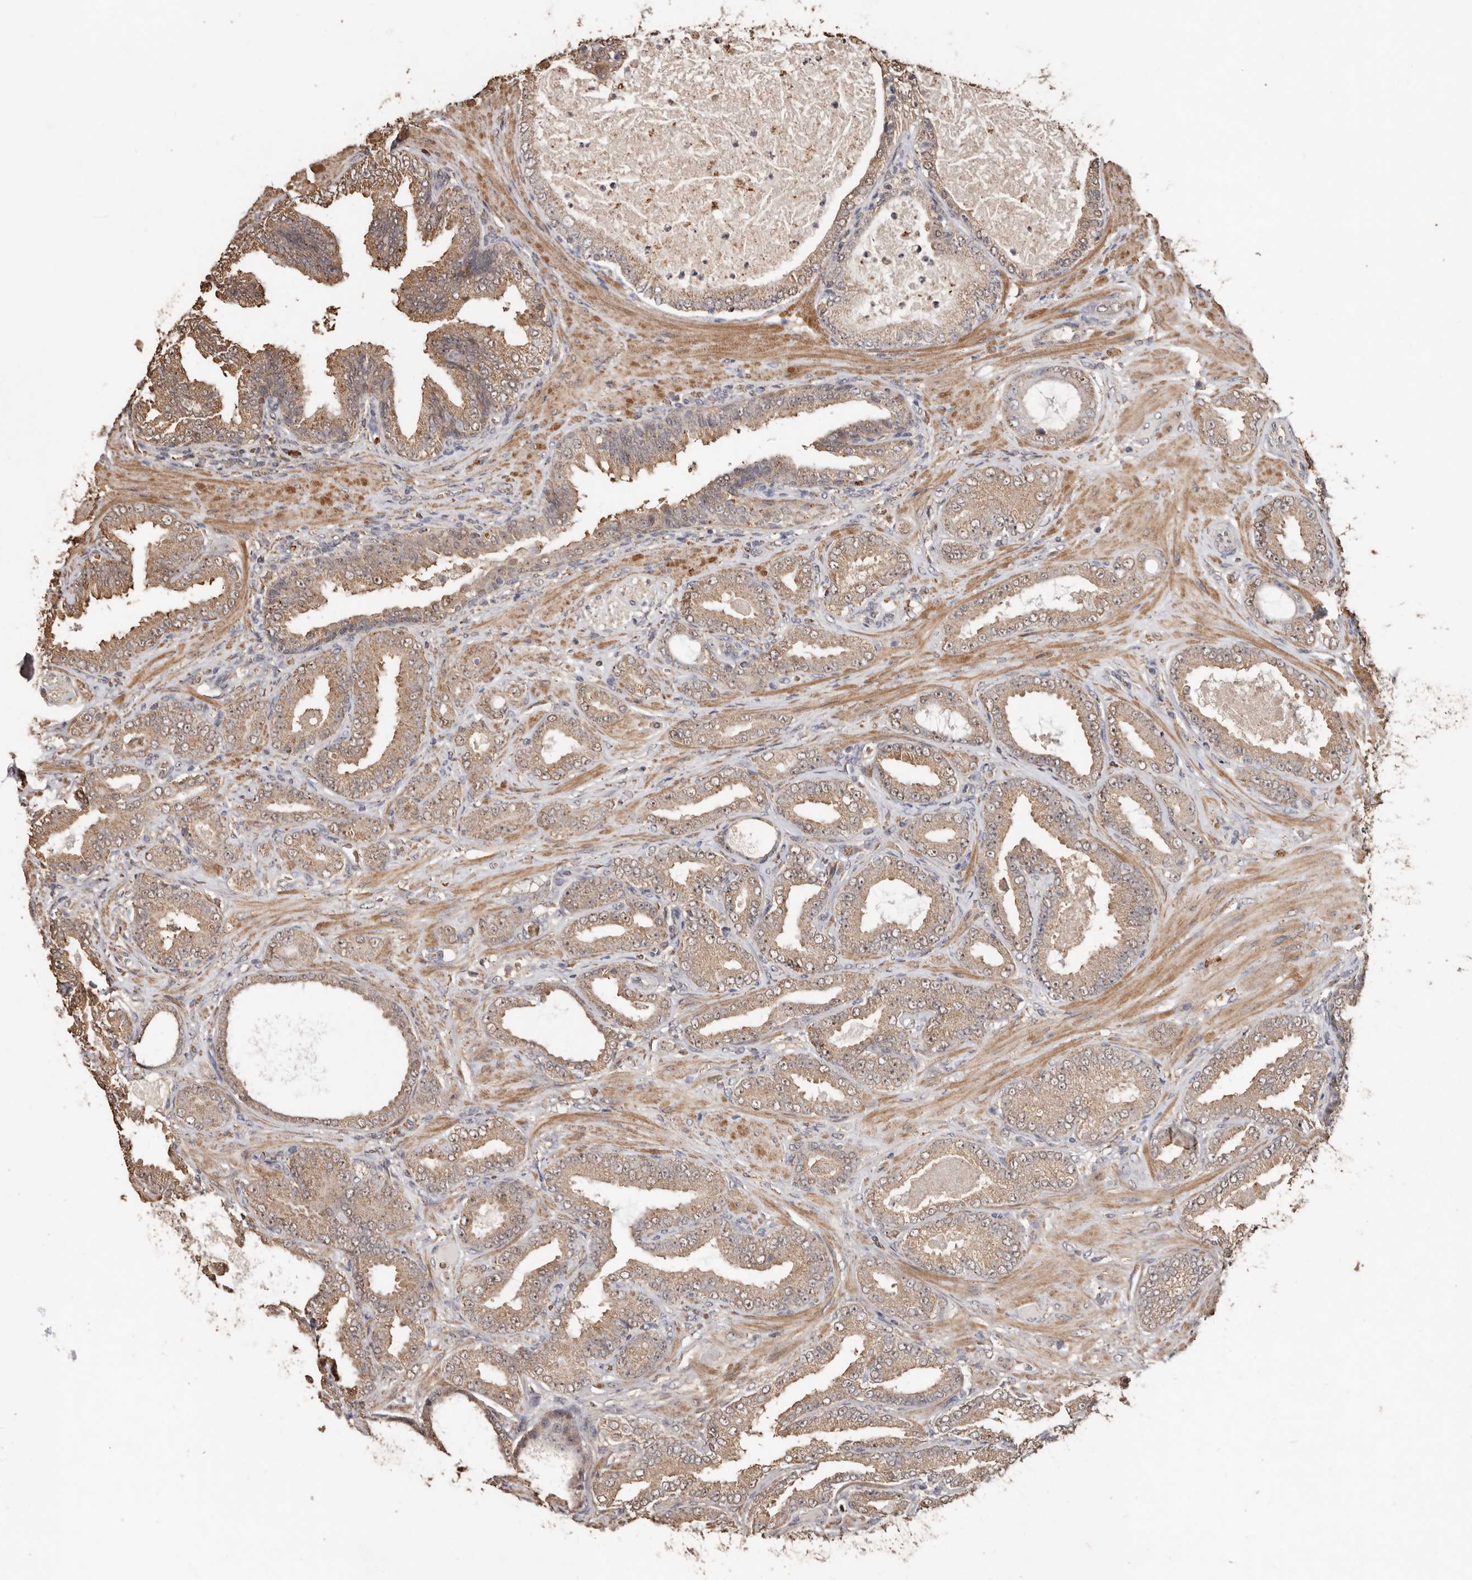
{"staining": {"intensity": "weak", "quantity": ">75%", "location": "cytoplasmic/membranous"}, "tissue": "prostate cancer", "cell_type": "Tumor cells", "image_type": "cancer", "snomed": [{"axis": "morphology", "description": "Adenocarcinoma, Low grade"}, {"axis": "topography", "description": "Prostate"}], "caption": "High-magnification brightfield microscopy of prostate cancer stained with DAB (brown) and counterstained with hematoxylin (blue). tumor cells exhibit weak cytoplasmic/membranous staining is seen in approximately>75% of cells.", "gene": "GRAMD2A", "patient": {"sex": "male", "age": 63}}